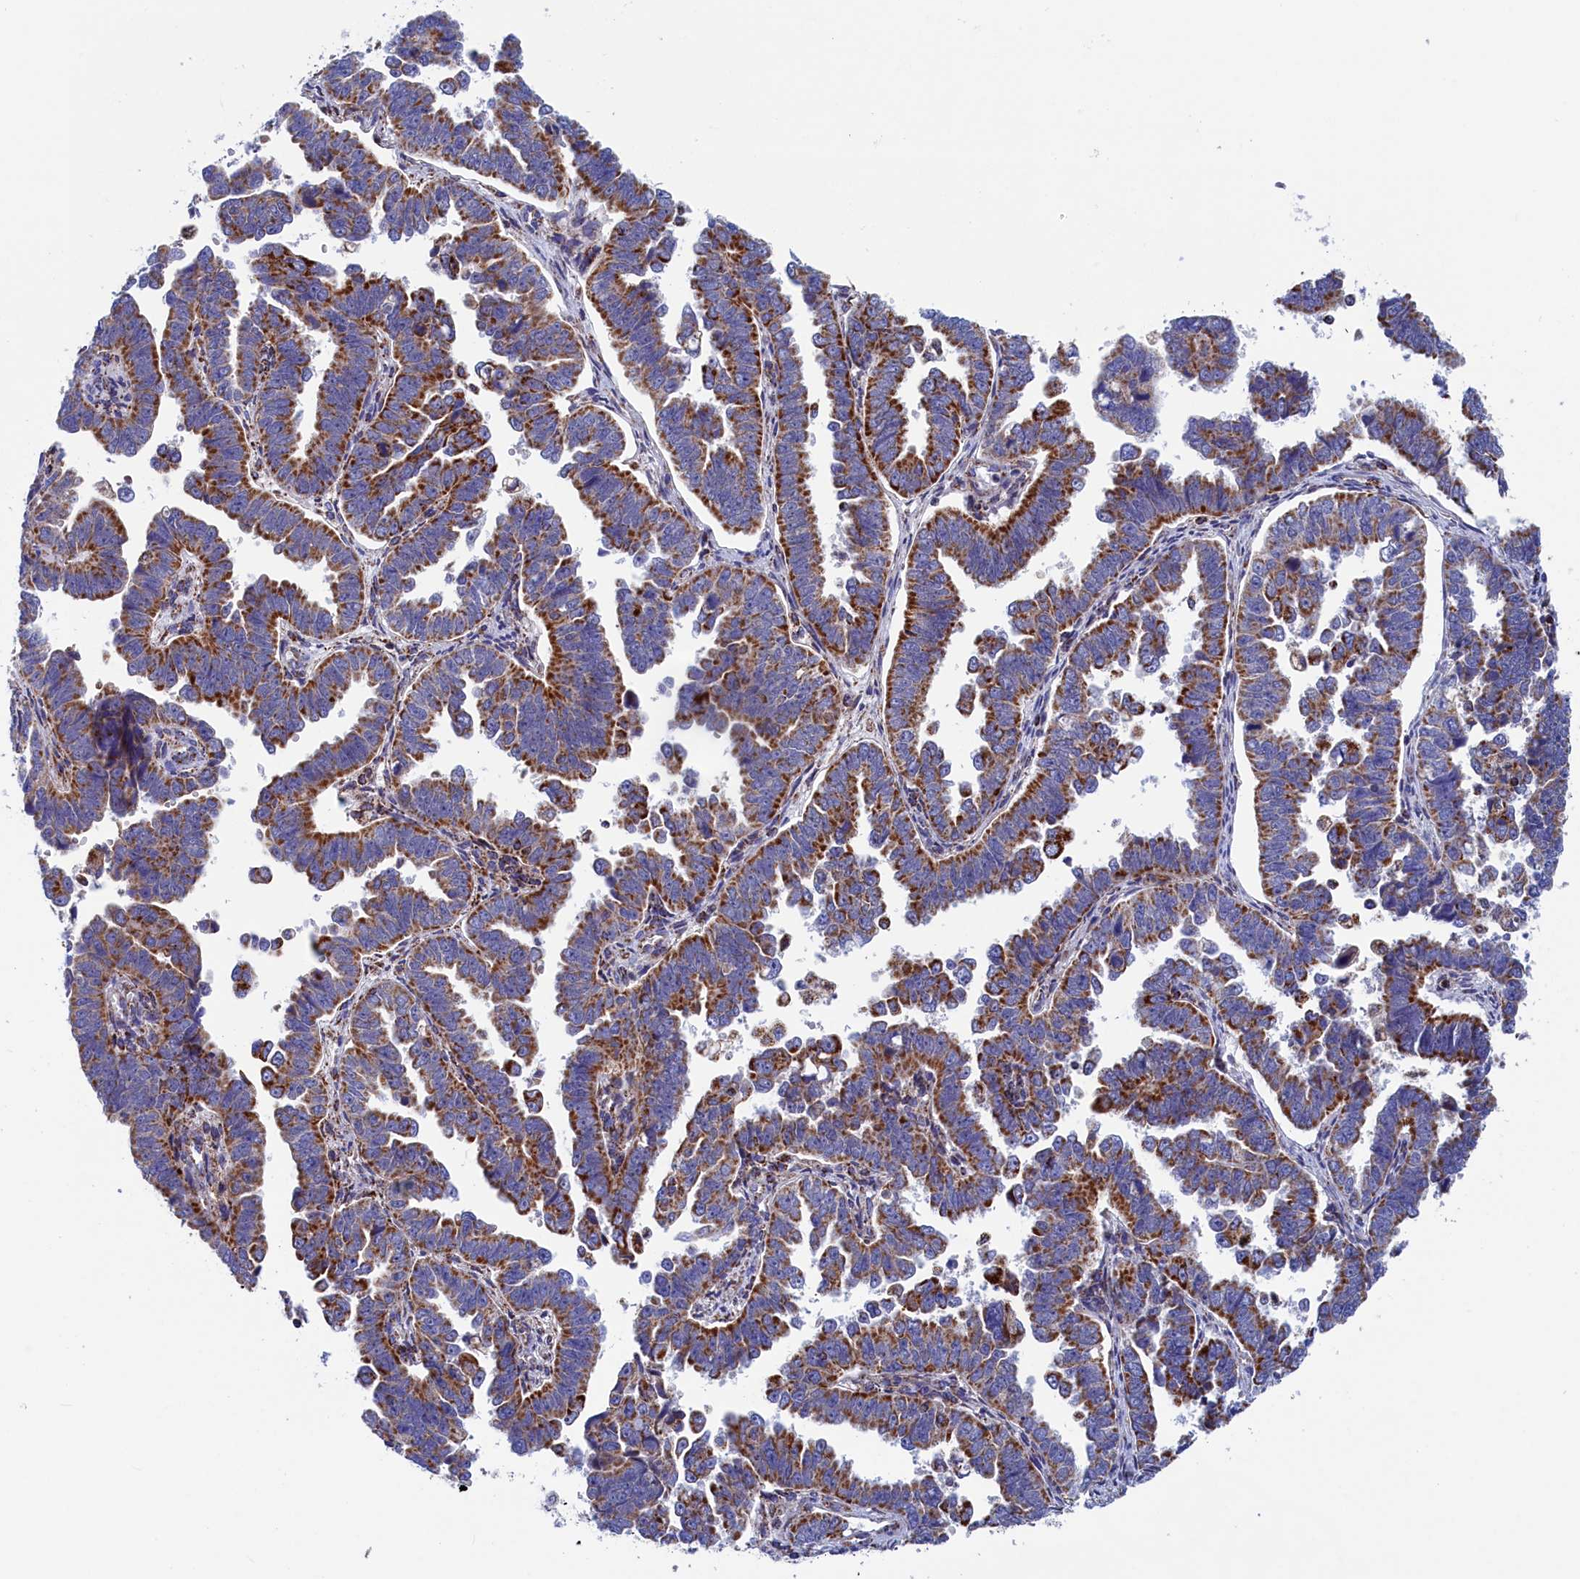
{"staining": {"intensity": "strong", "quantity": ">75%", "location": "cytoplasmic/membranous"}, "tissue": "endometrial cancer", "cell_type": "Tumor cells", "image_type": "cancer", "snomed": [{"axis": "morphology", "description": "Adenocarcinoma, NOS"}, {"axis": "topography", "description": "Endometrium"}], "caption": "Human endometrial adenocarcinoma stained for a protein (brown) reveals strong cytoplasmic/membranous positive positivity in approximately >75% of tumor cells.", "gene": "WDR83", "patient": {"sex": "female", "age": 75}}